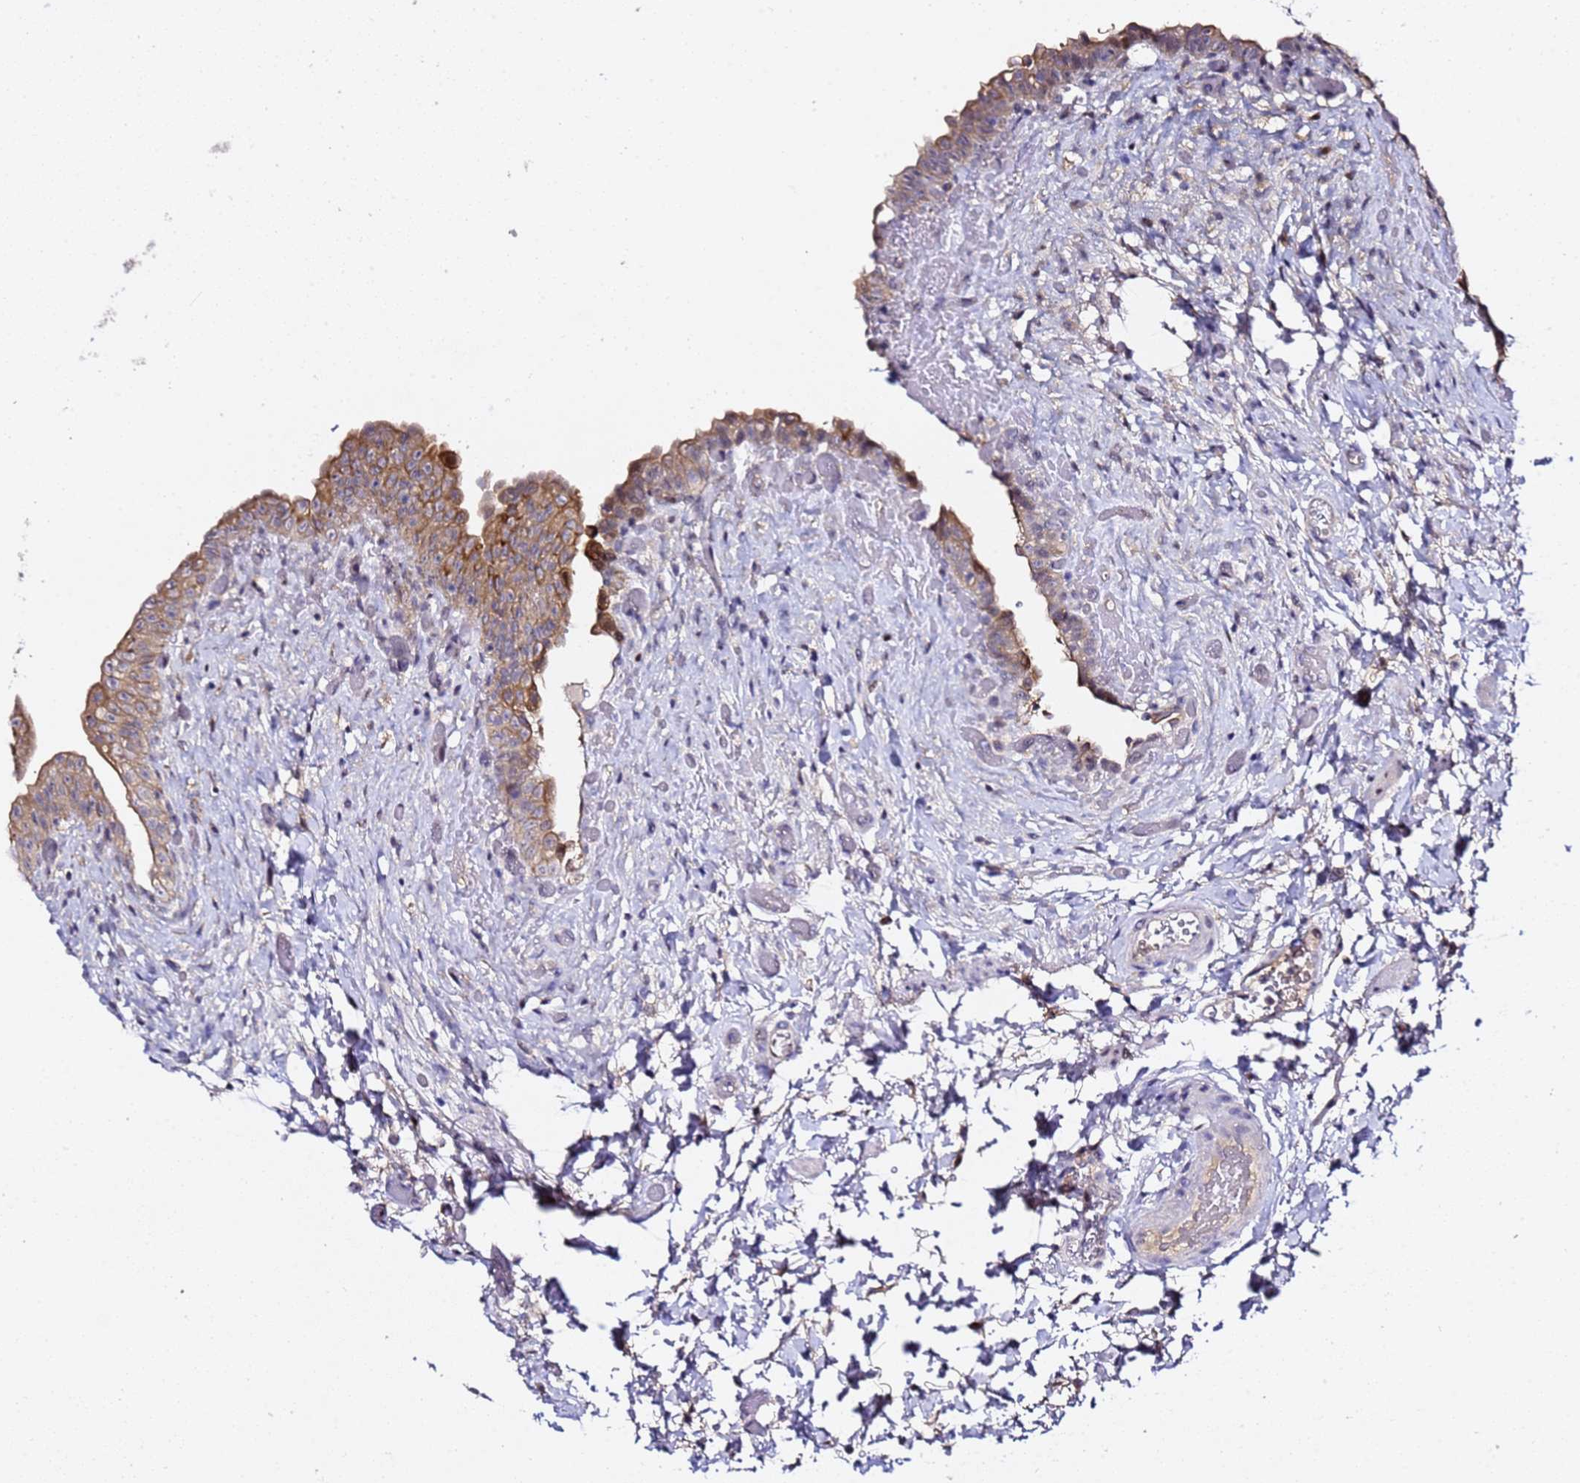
{"staining": {"intensity": "moderate", "quantity": ">75%", "location": "cytoplasmic/membranous"}, "tissue": "urinary bladder", "cell_type": "Urothelial cells", "image_type": "normal", "snomed": [{"axis": "morphology", "description": "Normal tissue, NOS"}, {"axis": "topography", "description": "Urinary bladder"}], "caption": "A micrograph of urinary bladder stained for a protein displays moderate cytoplasmic/membranous brown staining in urothelial cells.", "gene": "ALG3", "patient": {"sex": "male", "age": 69}}